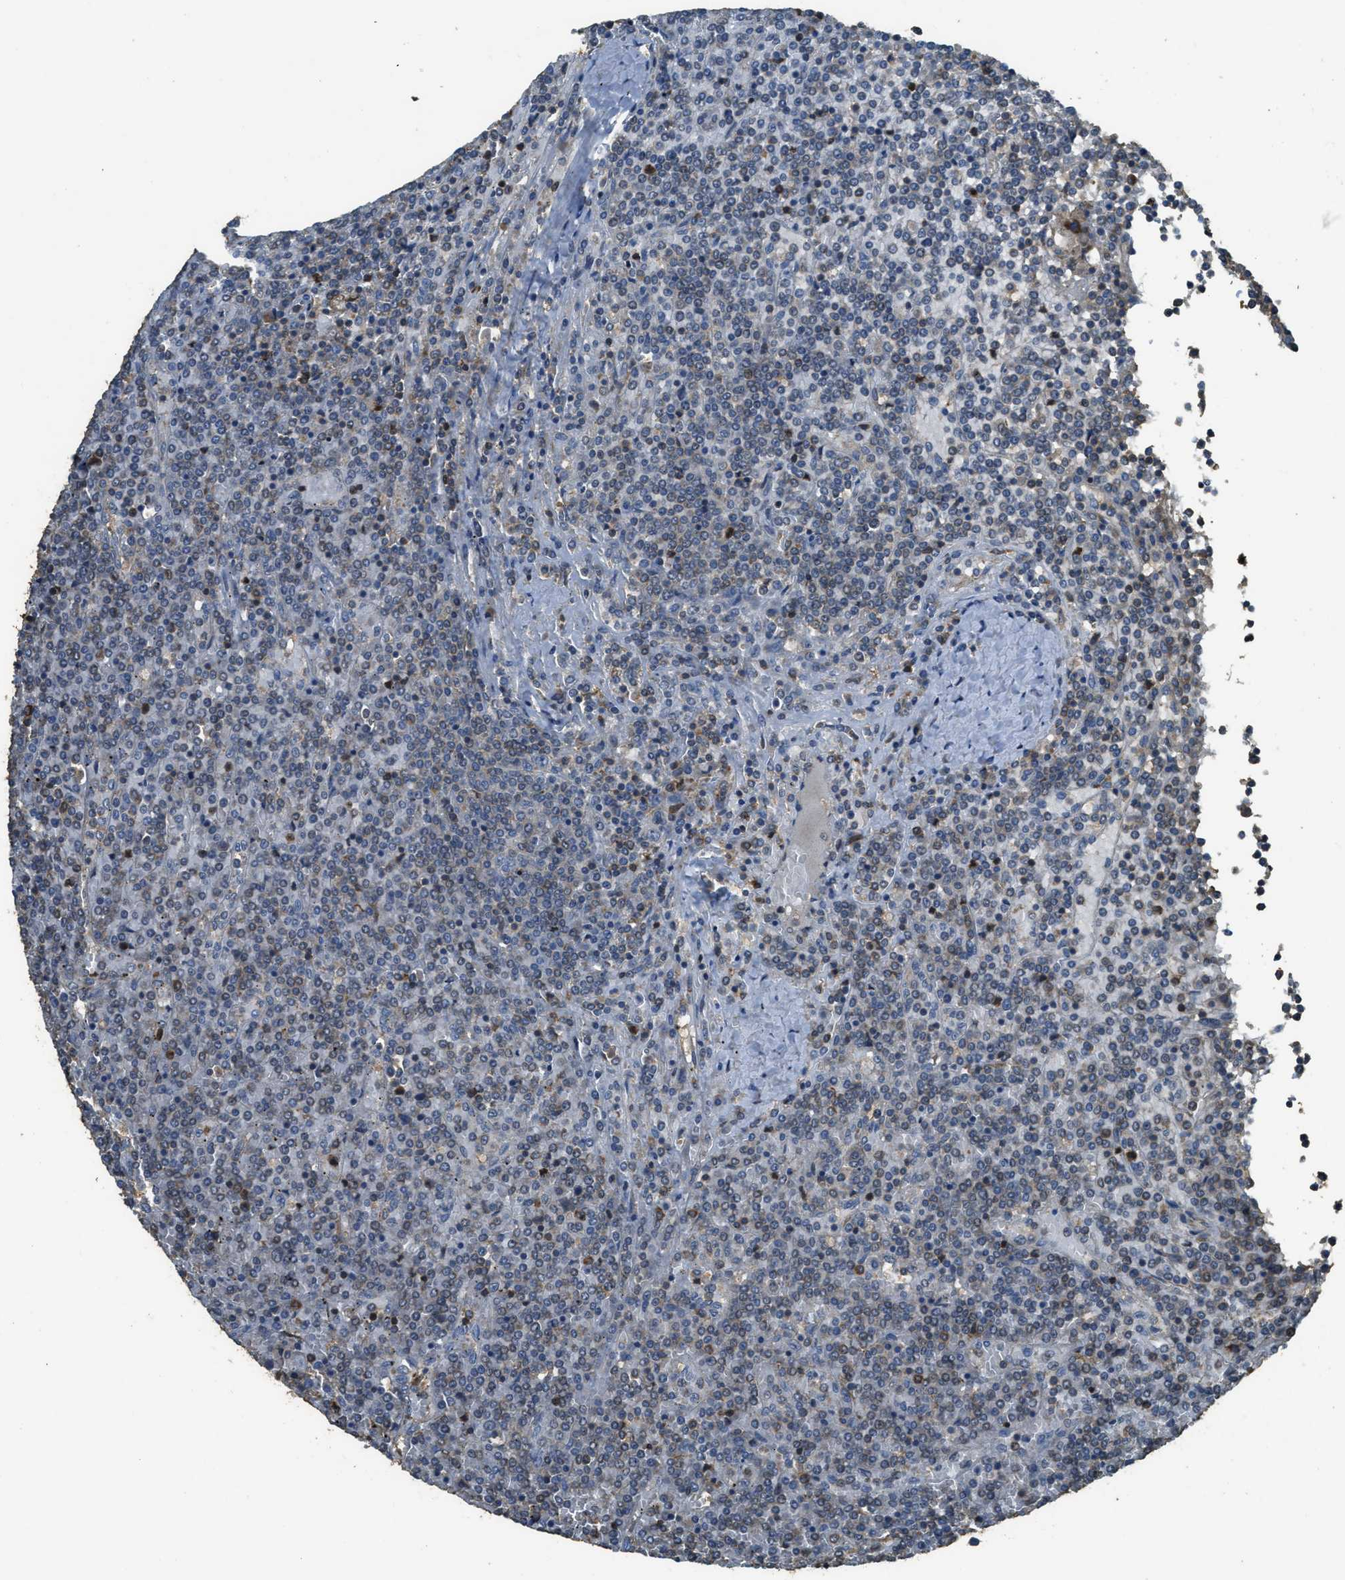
{"staining": {"intensity": "weak", "quantity": "25%-75%", "location": "cytoplasmic/membranous"}, "tissue": "lymphoma", "cell_type": "Tumor cells", "image_type": "cancer", "snomed": [{"axis": "morphology", "description": "Malignant lymphoma, non-Hodgkin's type, Low grade"}, {"axis": "topography", "description": "Spleen"}], "caption": "The micrograph displays immunohistochemical staining of lymphoma. There is weak cytoplasmic/membranous staining is seen in about 25%-75% of tumor cells.", "gene": "PPP6R3", "patient": {"sex": "female", "age": 19}}